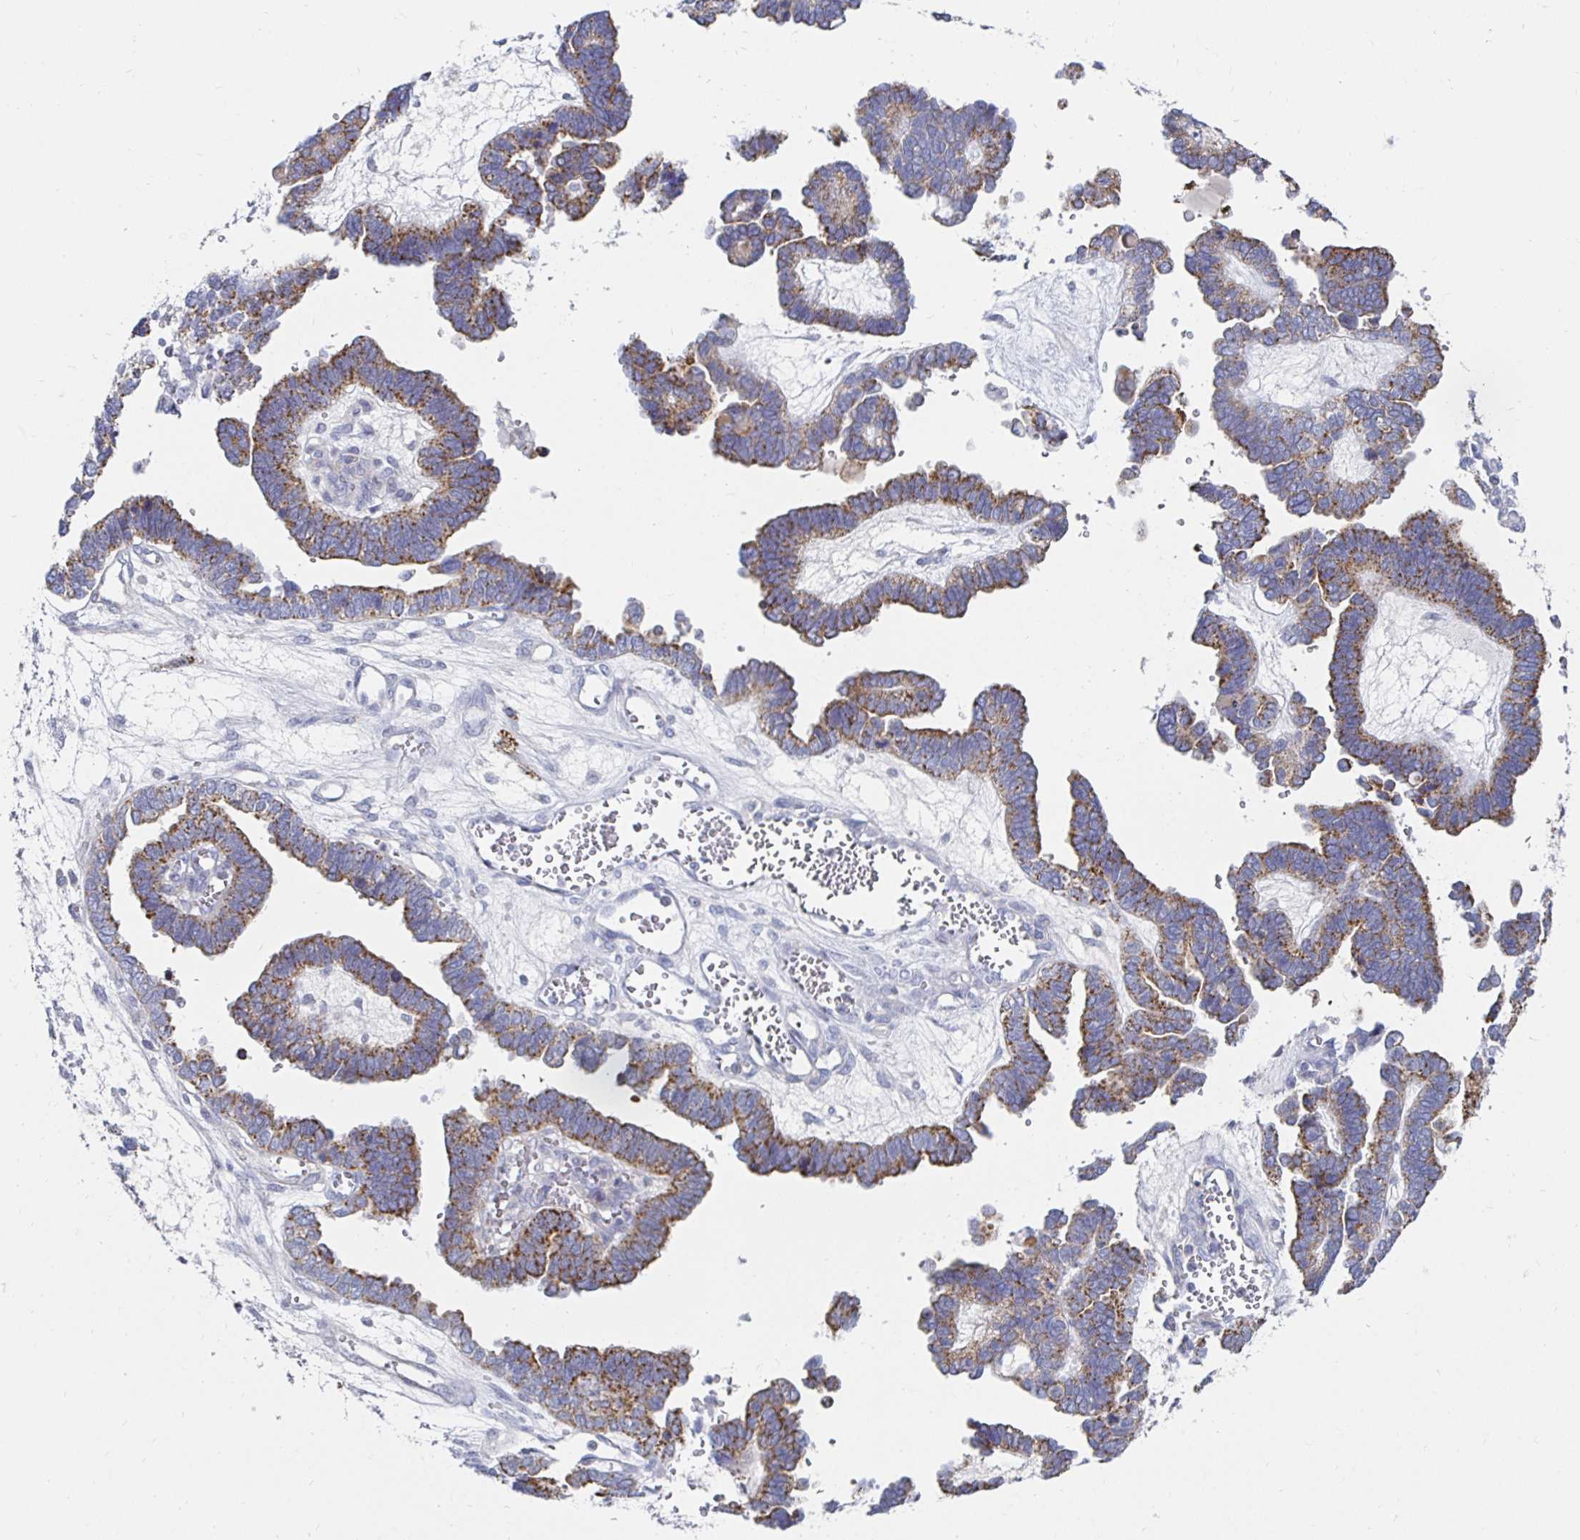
{"staining": {"intensity": "moderate", "quantity": ">75%", "location": "cytoplasmic/membranous"}, "tissue": "ovarian cancer", "cell_type": "Tumor cells", "image_type": "cancer", "snomed": [{"axis": "morphology", "description": "Cystadenocarcinoma, serous, NOS"}, {"axis": "topography", "description": "Ovary"}], "caption": "Ovarian cancer tissue exhibits moderate cytoplasmic/membranous staining in about >75% of tumor cells", "gene": "NOCT", "patient": {"sex": "female", "age": 51}}